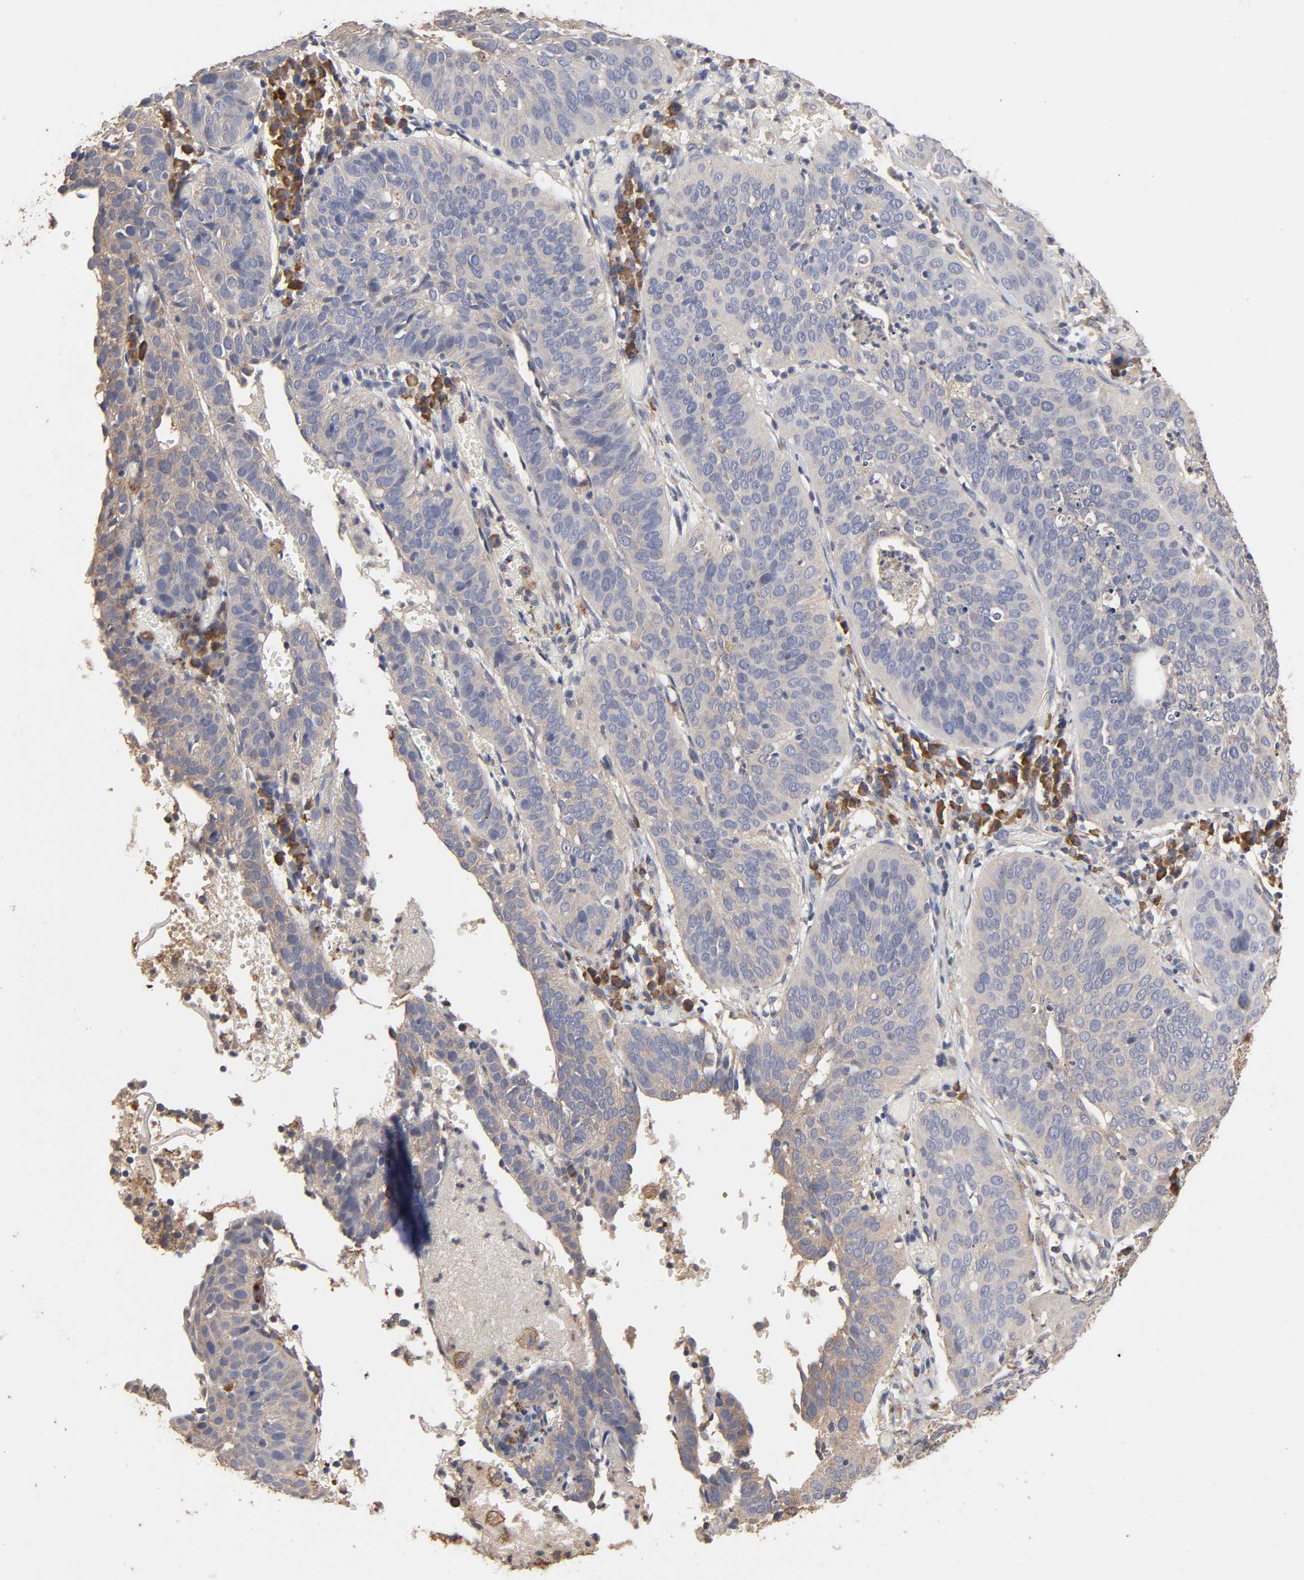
{"staining": {"intensity": "weak", "quantity": ">75%", "location": "cytoplasmic/membranous"}, "tissue": "cervical cancer", "cell_type": "Tumor cells", "image_type": "cancer", "snomed": [{"axis": "morphology", "description": "Squamous cell carcinoma, NOS"}, {"axis": "topography", "description": "Cervix"}], "caption": "Human squamous cell carcinoma (cervical) stained with a protein marker demonstrates weak staining in tumor cells.", "gene": "EIF4G2", "patient": {"sex": "female", "age": 39}}